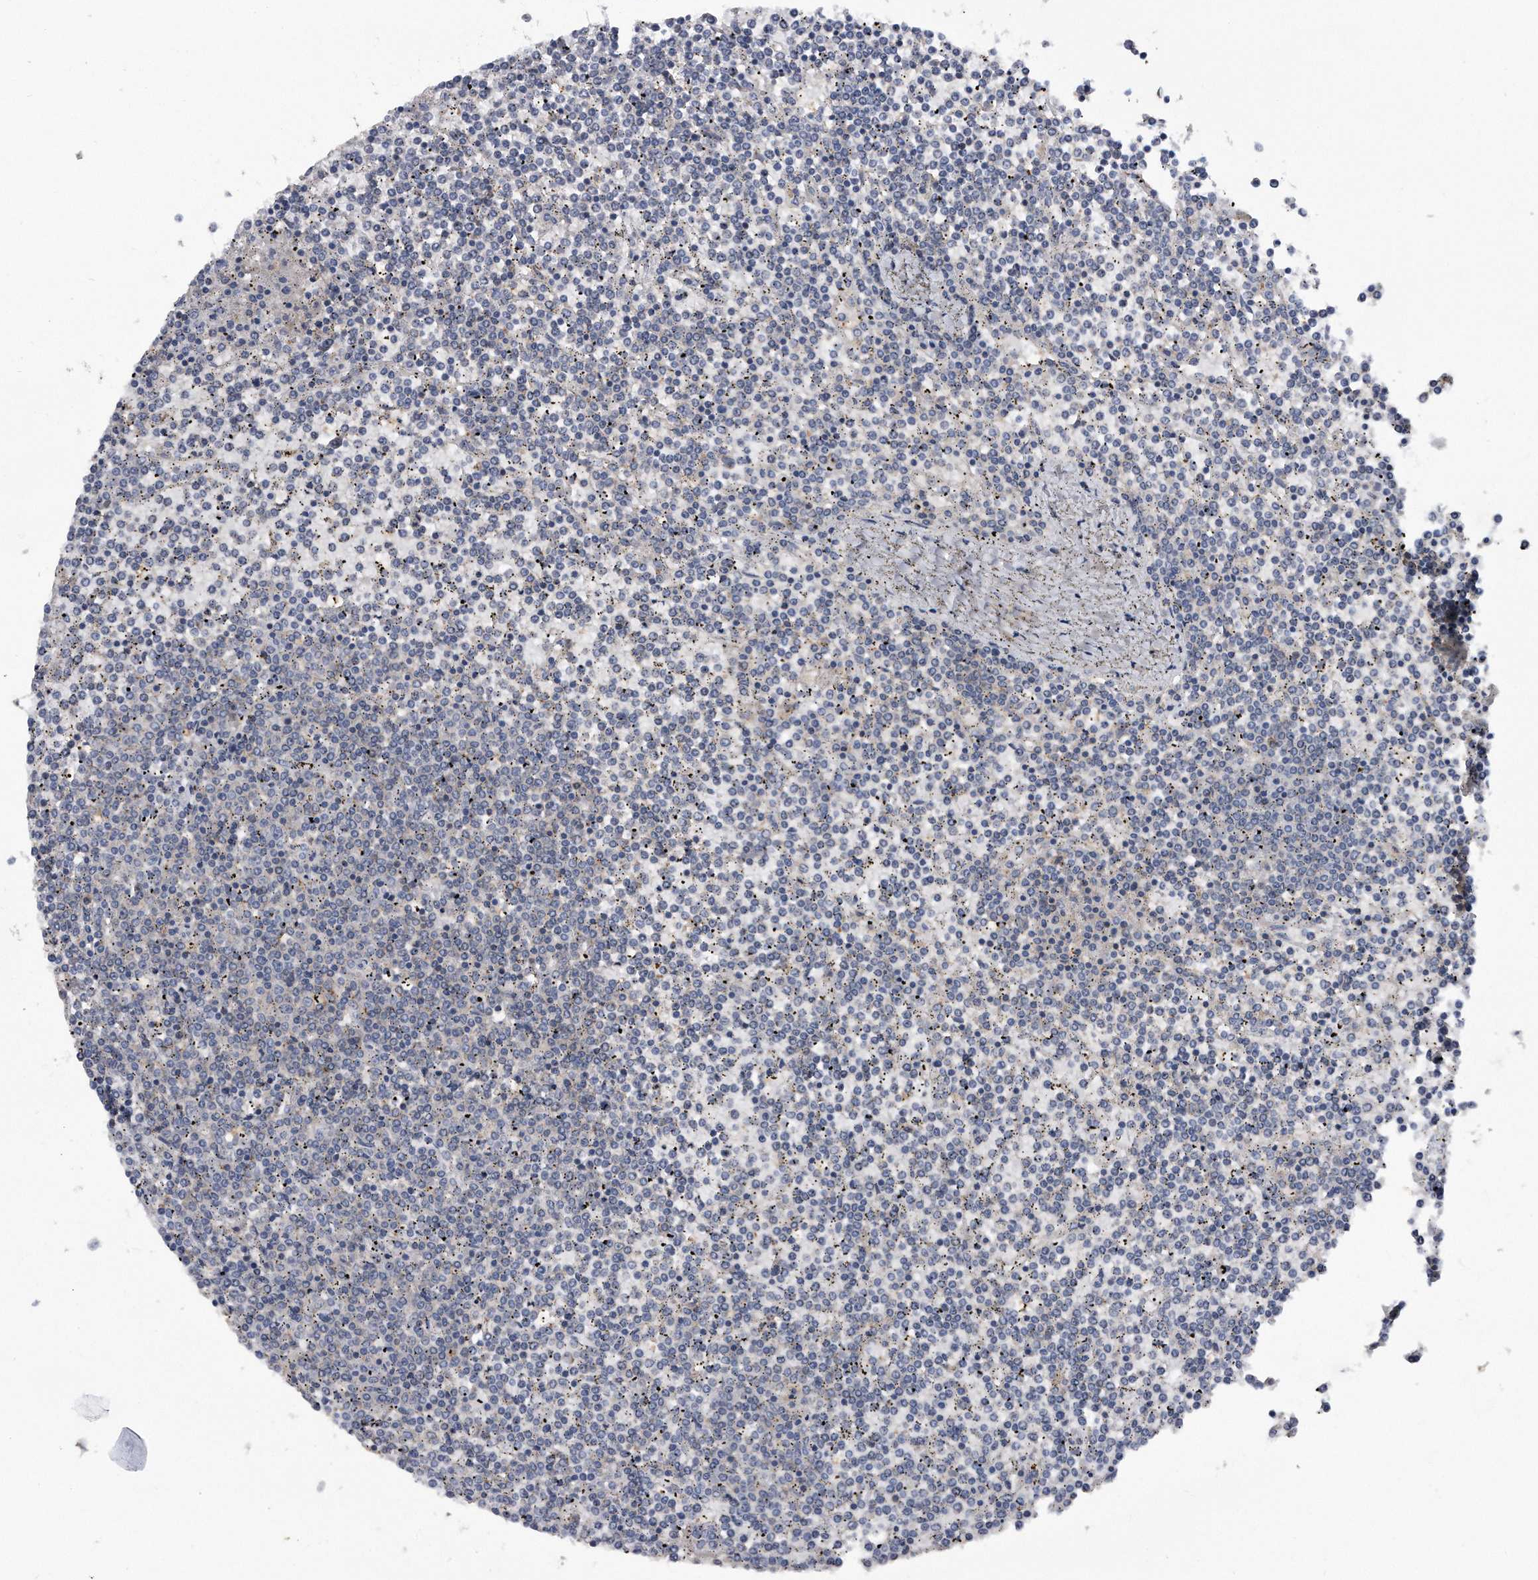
{"staining": {"intensity": "negative", "quantity": "none", "location": "none"}, "tissue": "lymphoma", "cell_type": "Tumor cells", "image_type": "cancer", "snomed": [{"axis": "morphology", "description": "Malignant lymphoma, non-Hodgkin's type, Low grade"}, {"axis": "topography", "description": "Spleen"}], "caption": "Histopathology image shows no significant protein positivity in tumor cells of lymphoma.", "gene": "KCND3", "patient": {"sex": "female", "age": 19}}